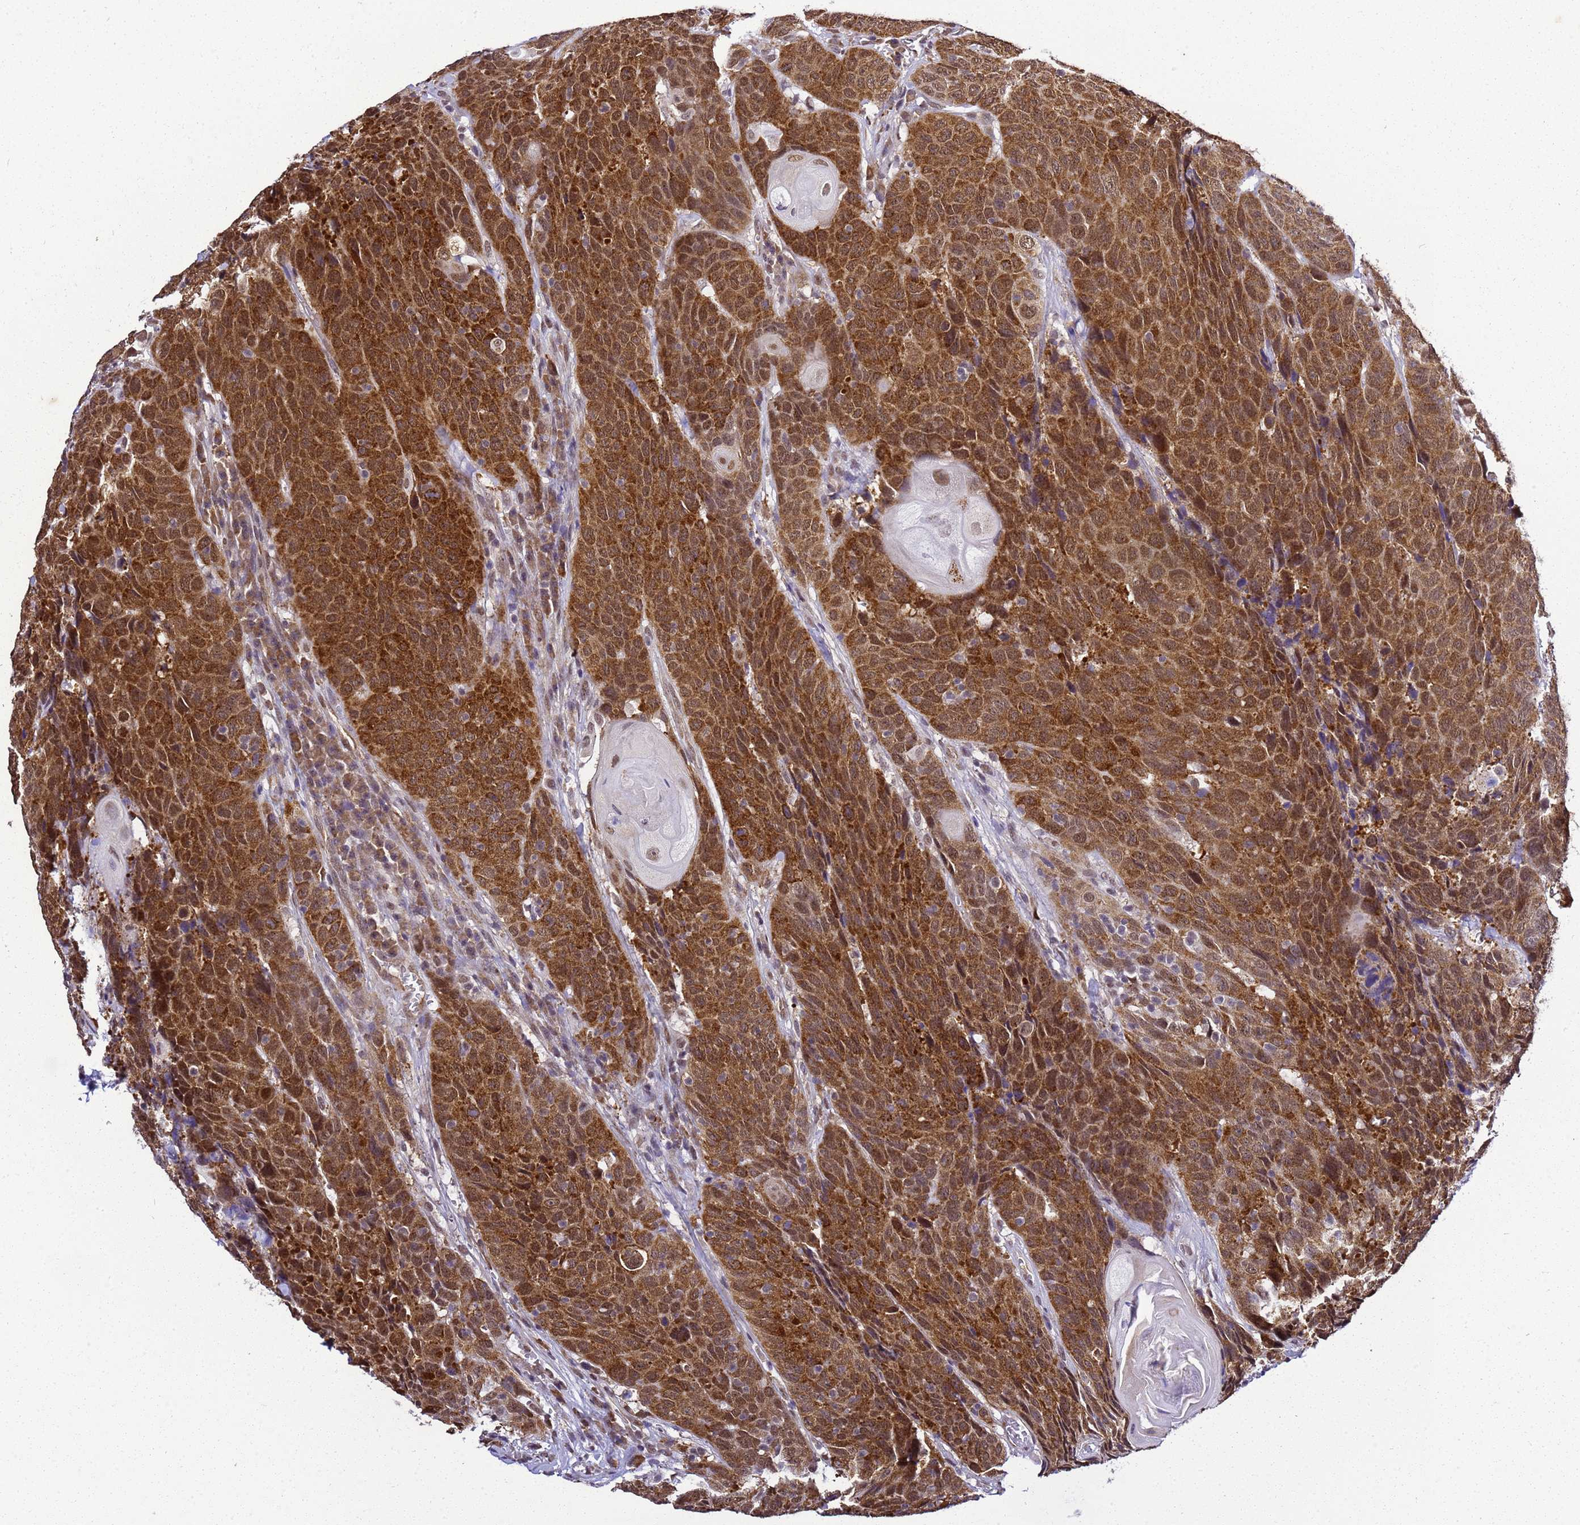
{"staining": {"intensity": "strong", "quantity": ">75%", "location": "cytoplasmic/membranous,nuclear"}, "tissue": "head and neck cancer", "cell_type": "Tumor cells", "image_type": "cancer", "snomed": [{"axis": "morphology", "description": "Squamous cell carcinoma, NOS"}, {"axis": "topography", "description": "Head-Neck"}], "caption": "Immunohistochemical staining of human head and neck cancer (squamous cell carcinoma) displays strong cytoplasmic/membranous and nuclear protein positivity in approximately >75% of tumor cells.", "gene": "SMN1", "patient": {"sex": "male", "age": 66}}